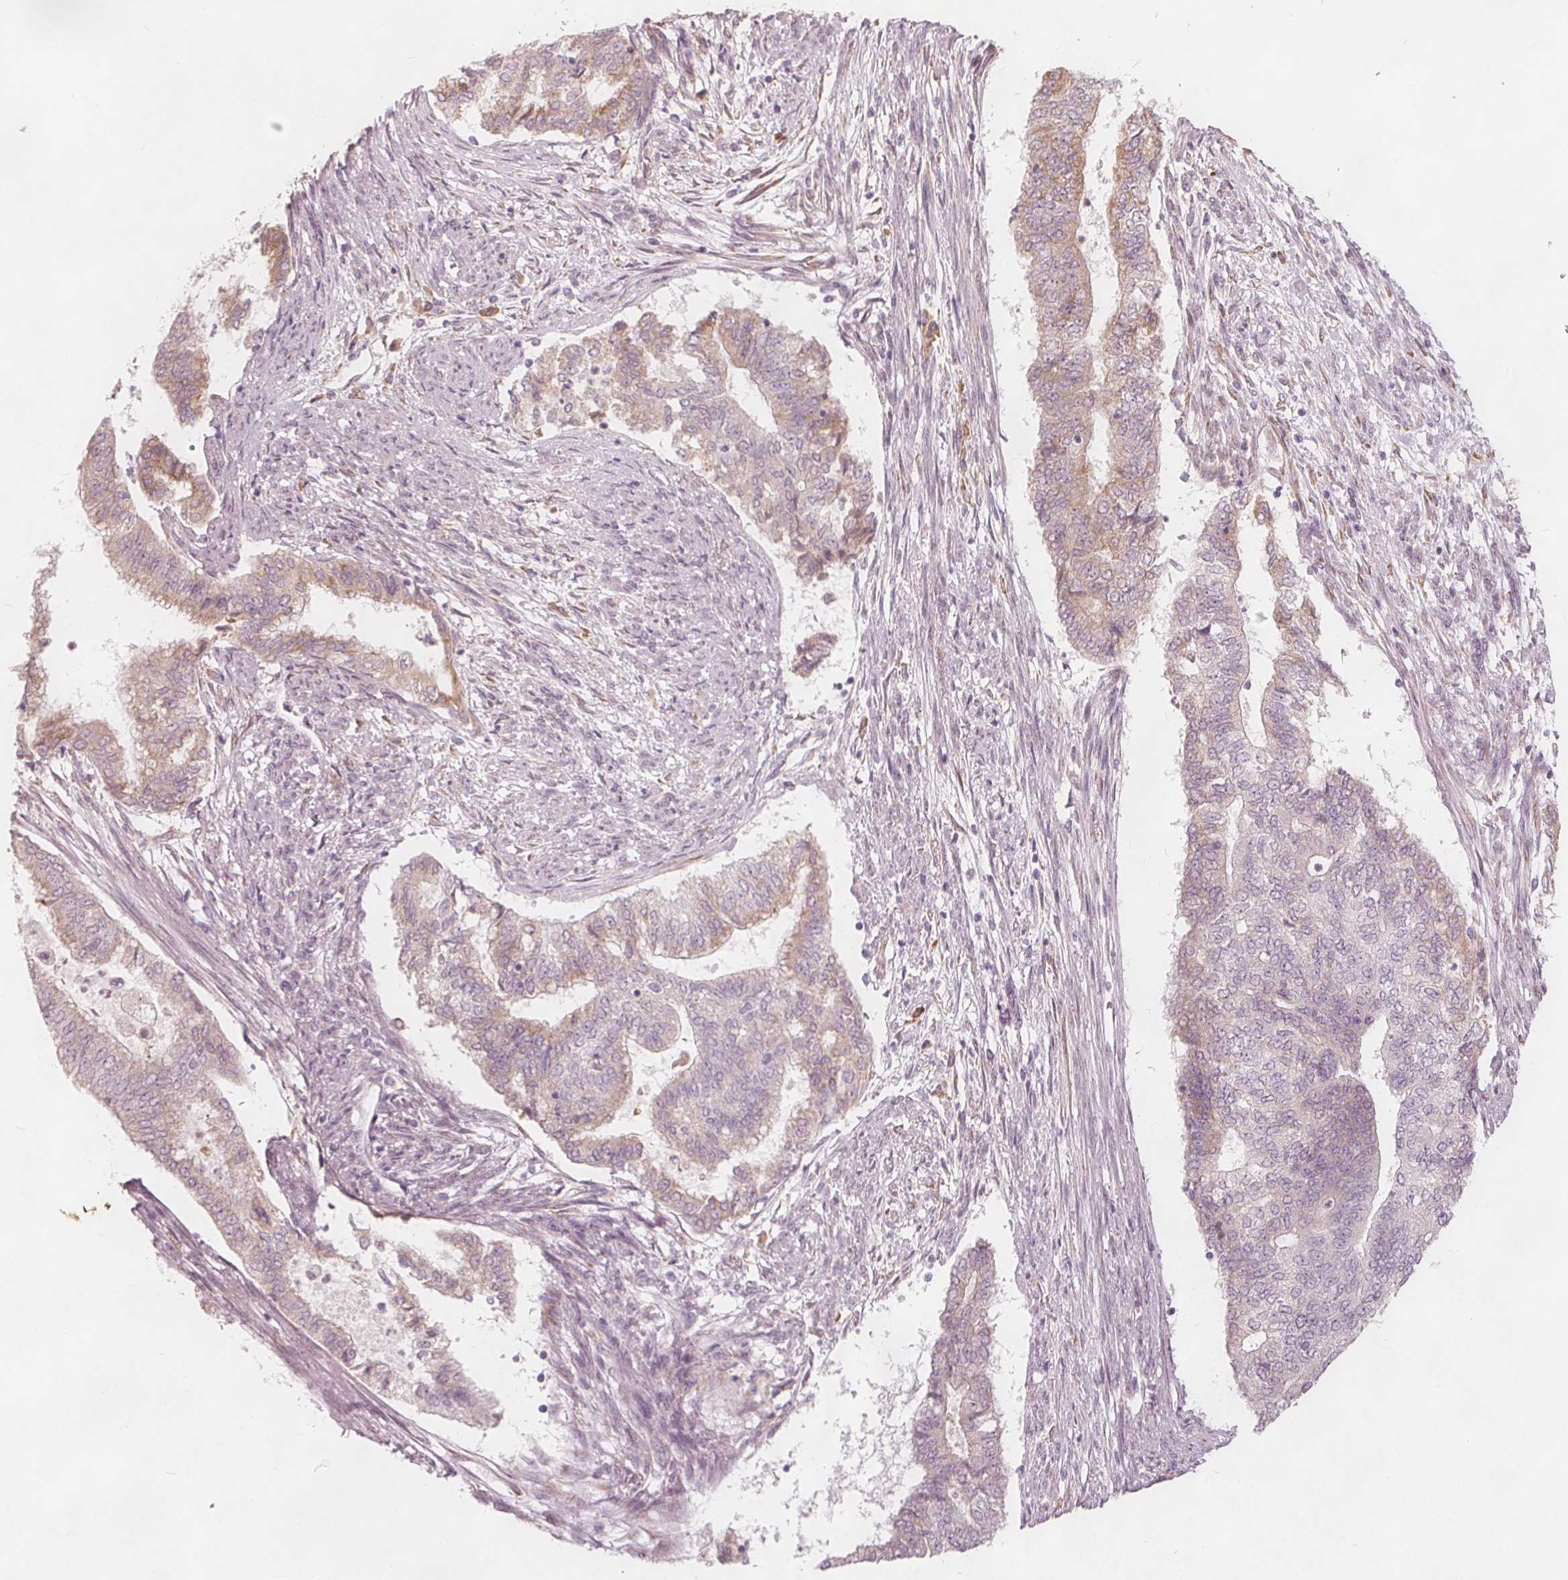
{"staining": {"intensity": "moderate", "quantity": "25%-75%", "location": "cytoplasmic/membranous"}, "tissue": "endometrial cancer", "cell_type": "Tumor cells", "image_type": "cancer", "snomed": [{"axis": "morphology", "description": "Adenocarcinoma, NOS"}, {"axis": "topography", "description": "Endometrium"}], "caption": "An image showing moderate cytoplasmic/membranous expression in approximately 25%-75% of tumor cells in adenocarcinoma (endometrial), as visualized by brown immunohistochemical staining.", "gene": "BRSK1", "patient": {"sex": "female", "age": 65}}